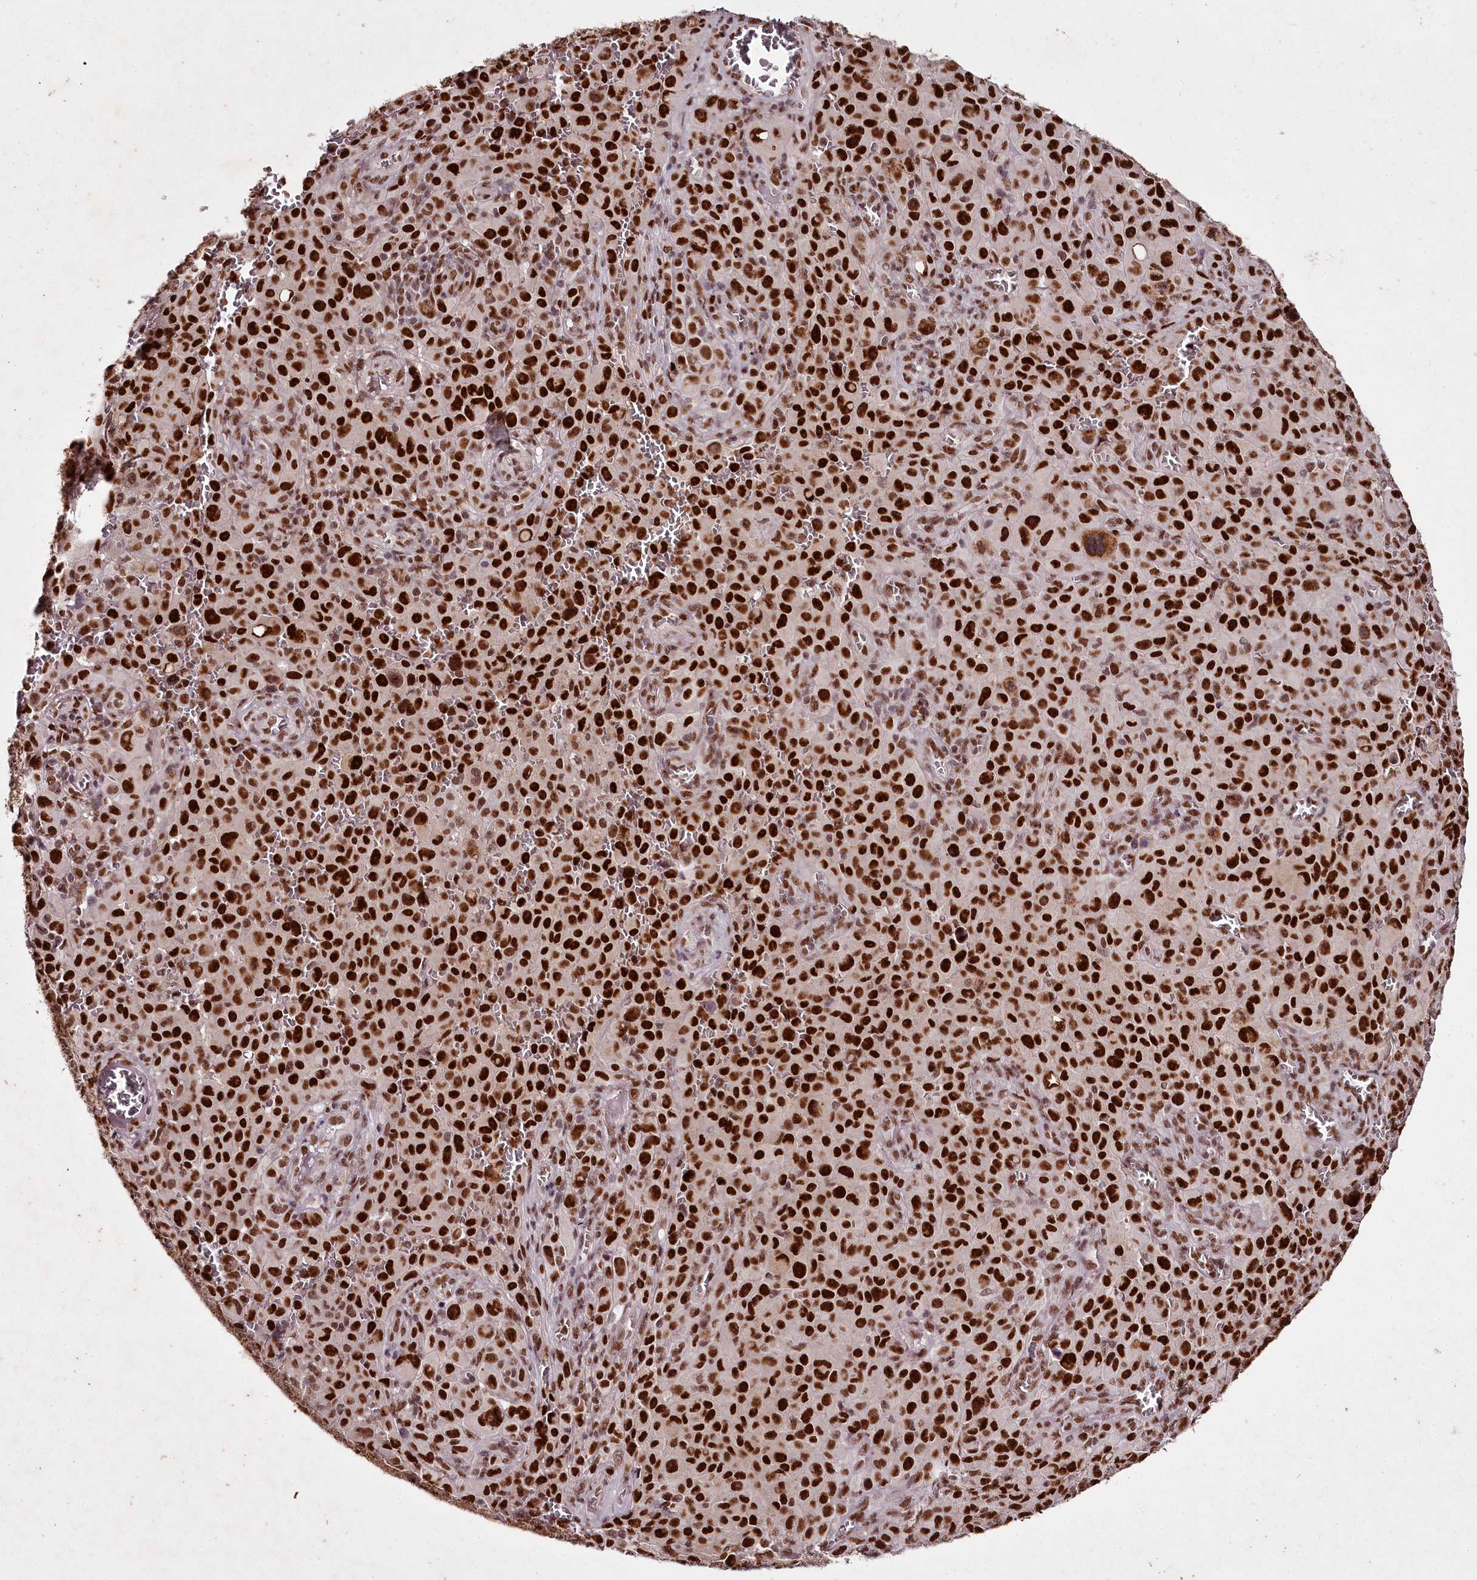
{"staining": {"intensity": "strong", "quantity": ">75%", "location": "nuclear"}, "tissue": "melanoma", "cell_type": "Tumor cells", "image_type": "cancer", "snomed": [{"axis": "morphology", "description": "Malignant melanoma, NOS"}, {"axis": "topography", "description": "Skin"}], "caption": "Melanoma stained for a protein reveals strong nuclear positivity in tumor cells.", "gene": "PSPC1", "patient": {"sex": "female", "age": 82}}